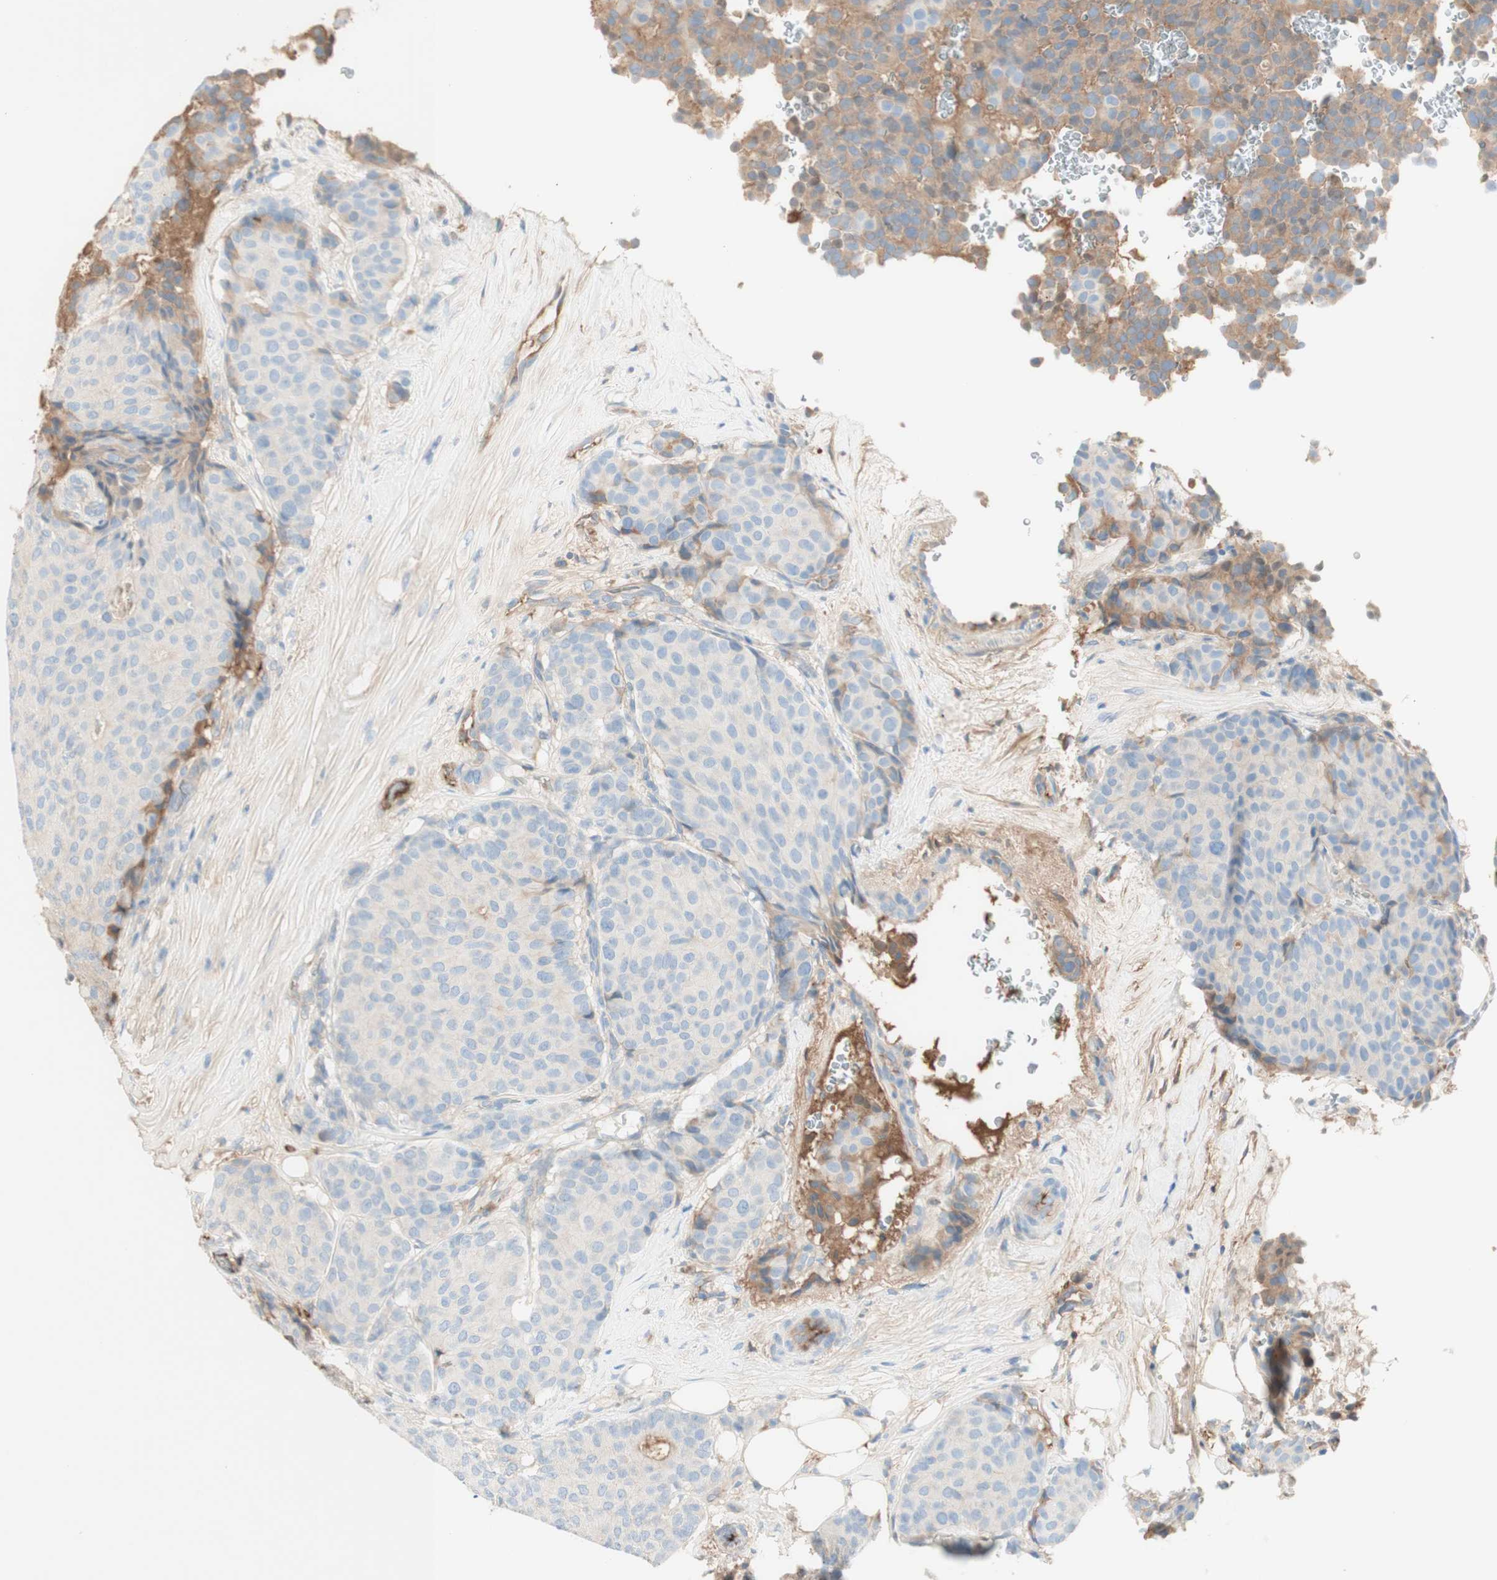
{"staining": {"intensity": "negative", "quantity": "none", "location": "none"}, "tissue": "breast cancer", "cell_type": "Tumor cells", "image_type": "cancer", "snomed": [{"axis": "morphology", "description": "Duct carcinoma"}, {"axis": "topography", "description": "Breast"}], "caption": "Breast cancer (invasive ductal carcinoma) stained for a protein using immunohistochemistry (IHC) exhibits no staining tumor cells.", "gene": "KNG1", "patient": {"sex": "female", "age": 75}}